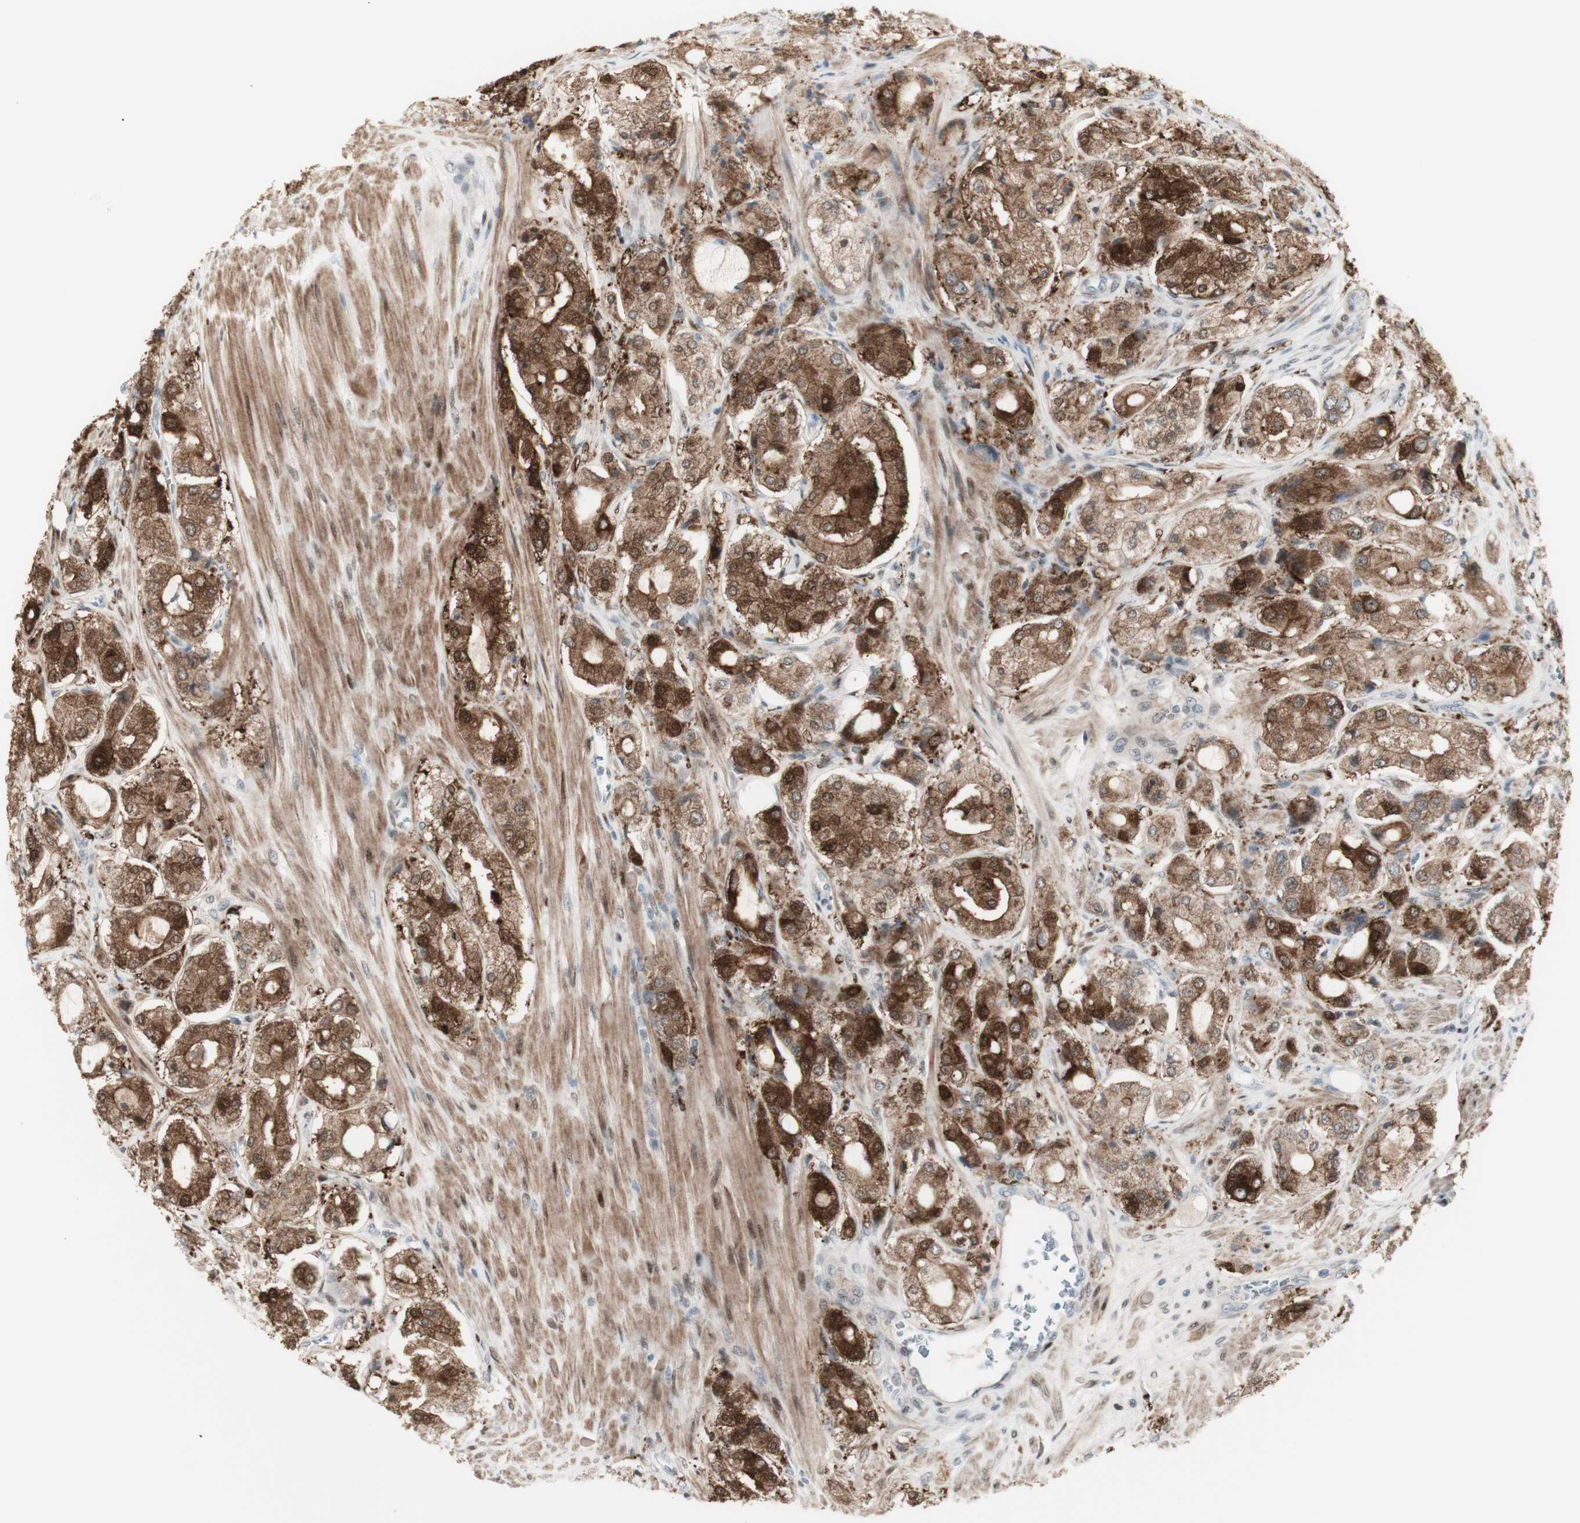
{"staining": {"intensity": "strong", "quantity": ">75%", "location": "cytoplasmic/membranous,nuclear"}, "tissue": "prostate cancer", "cell_type": "Tumor cells", "image_type": "cancer", "snomed": [{"axis": "morphology", "description": "Adenocarcinoma, High grade"}, {"axis": "topography", "description": "Prostate"}], "caption": "Immunohistochemistry micrograph of human prostate cancer stained for a protein (brown), which shows high levels of strong cytoplasmic/membranous and nuclear positivity in approximately >75% of tumor cells.", "gene": "C1orf116", "patient": {"sex": "male", "age": 65}}